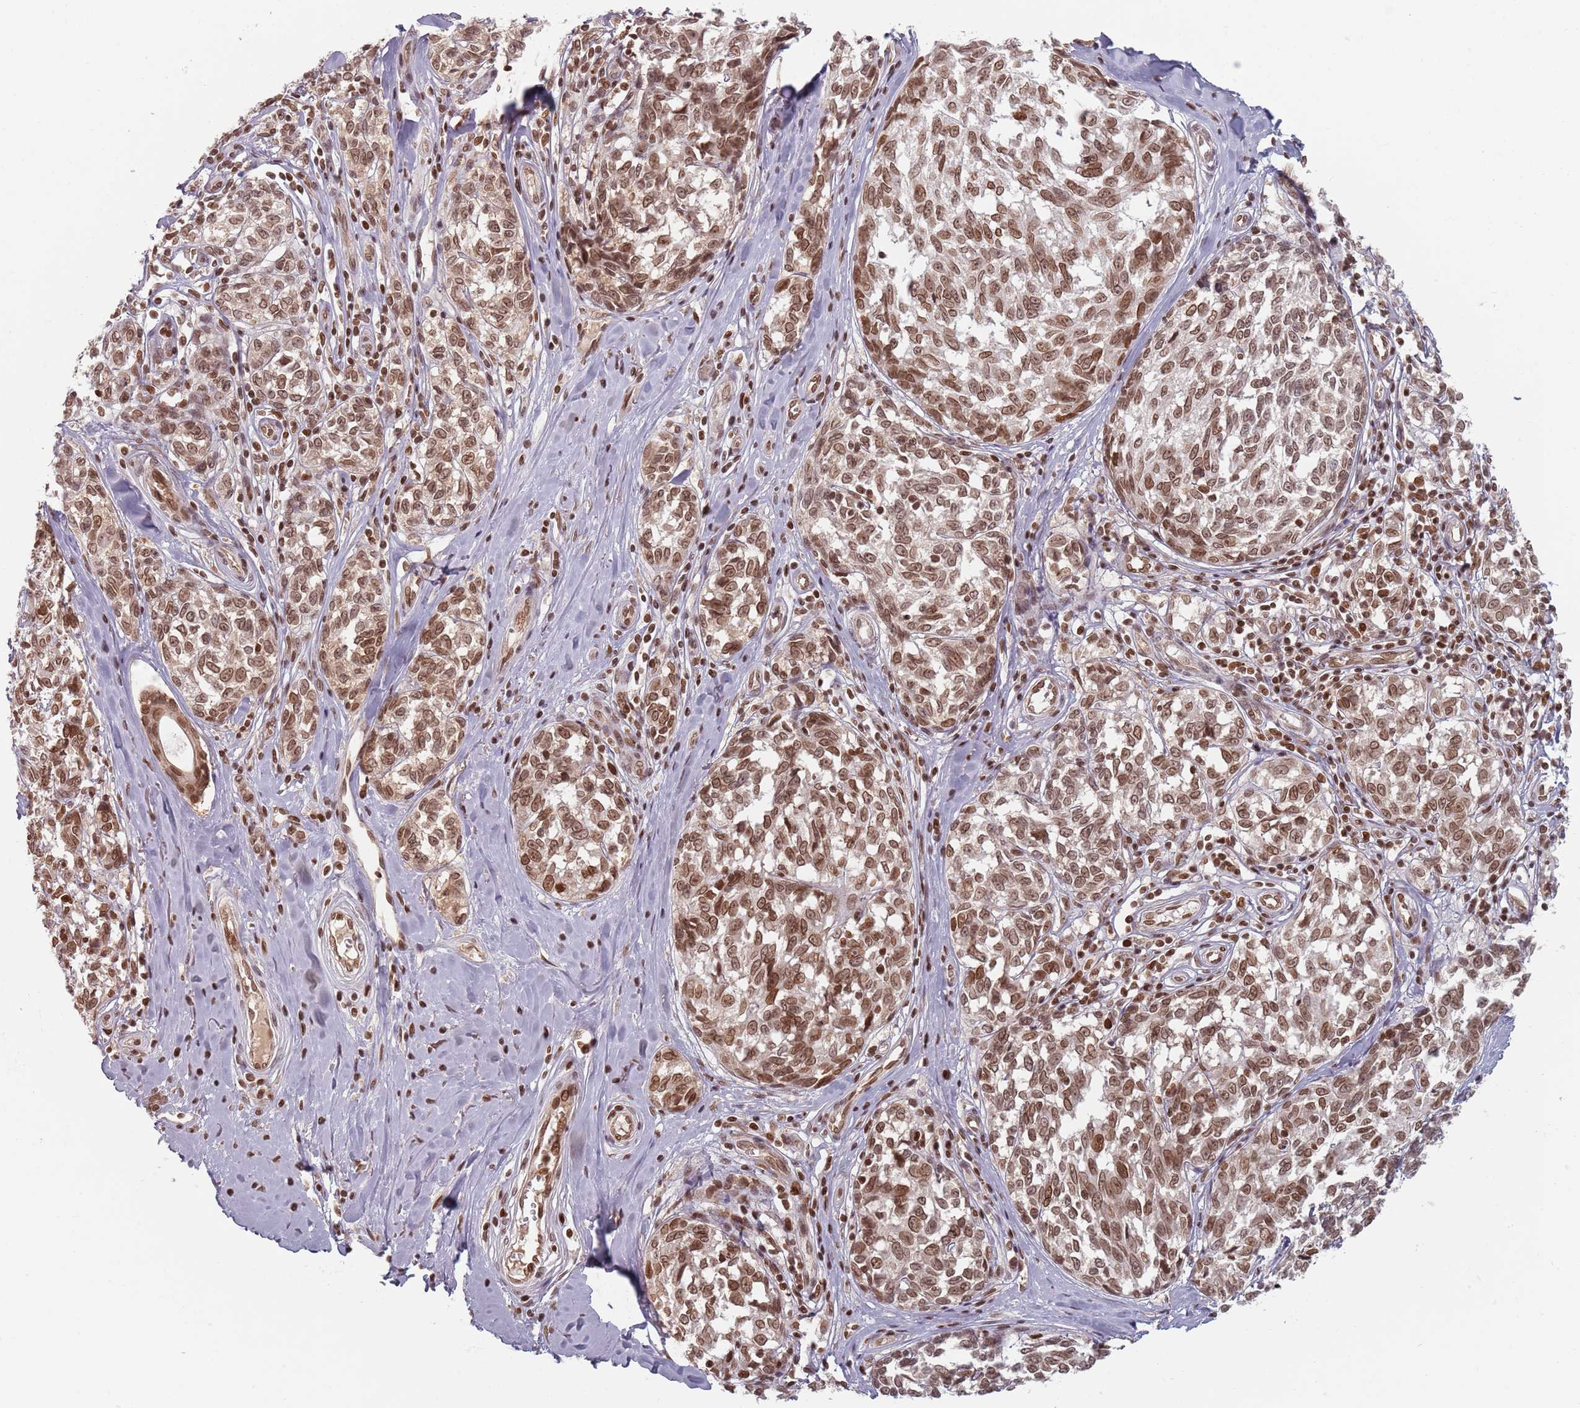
{"staining": {"intensity": "moderate", "quantity": ">75%", "location": "cytoplasmic/membranous,nuclear"}, "tissue": "melanoma", "cell_type": "Tumor cells", "image_type": "cancer", "snomed": [{"axis": "morphology", "description": "Normal tissue, NOS"}, {"axis": "morphology", "description": "Malignant melanoma, NOS"}, {"axis": "topography", "description": "Skin"}], "caption": "Immunohistochemistry (IHC) of human melanoma exhibits medium levels of moderate cytoplasmic/membranous and nuclear expression in about >75% of tumor cells. (IHC, brightfield microscopy, high magnification).", "gene": "NUP50", "patient": {"sex": "female", "age": 64}}